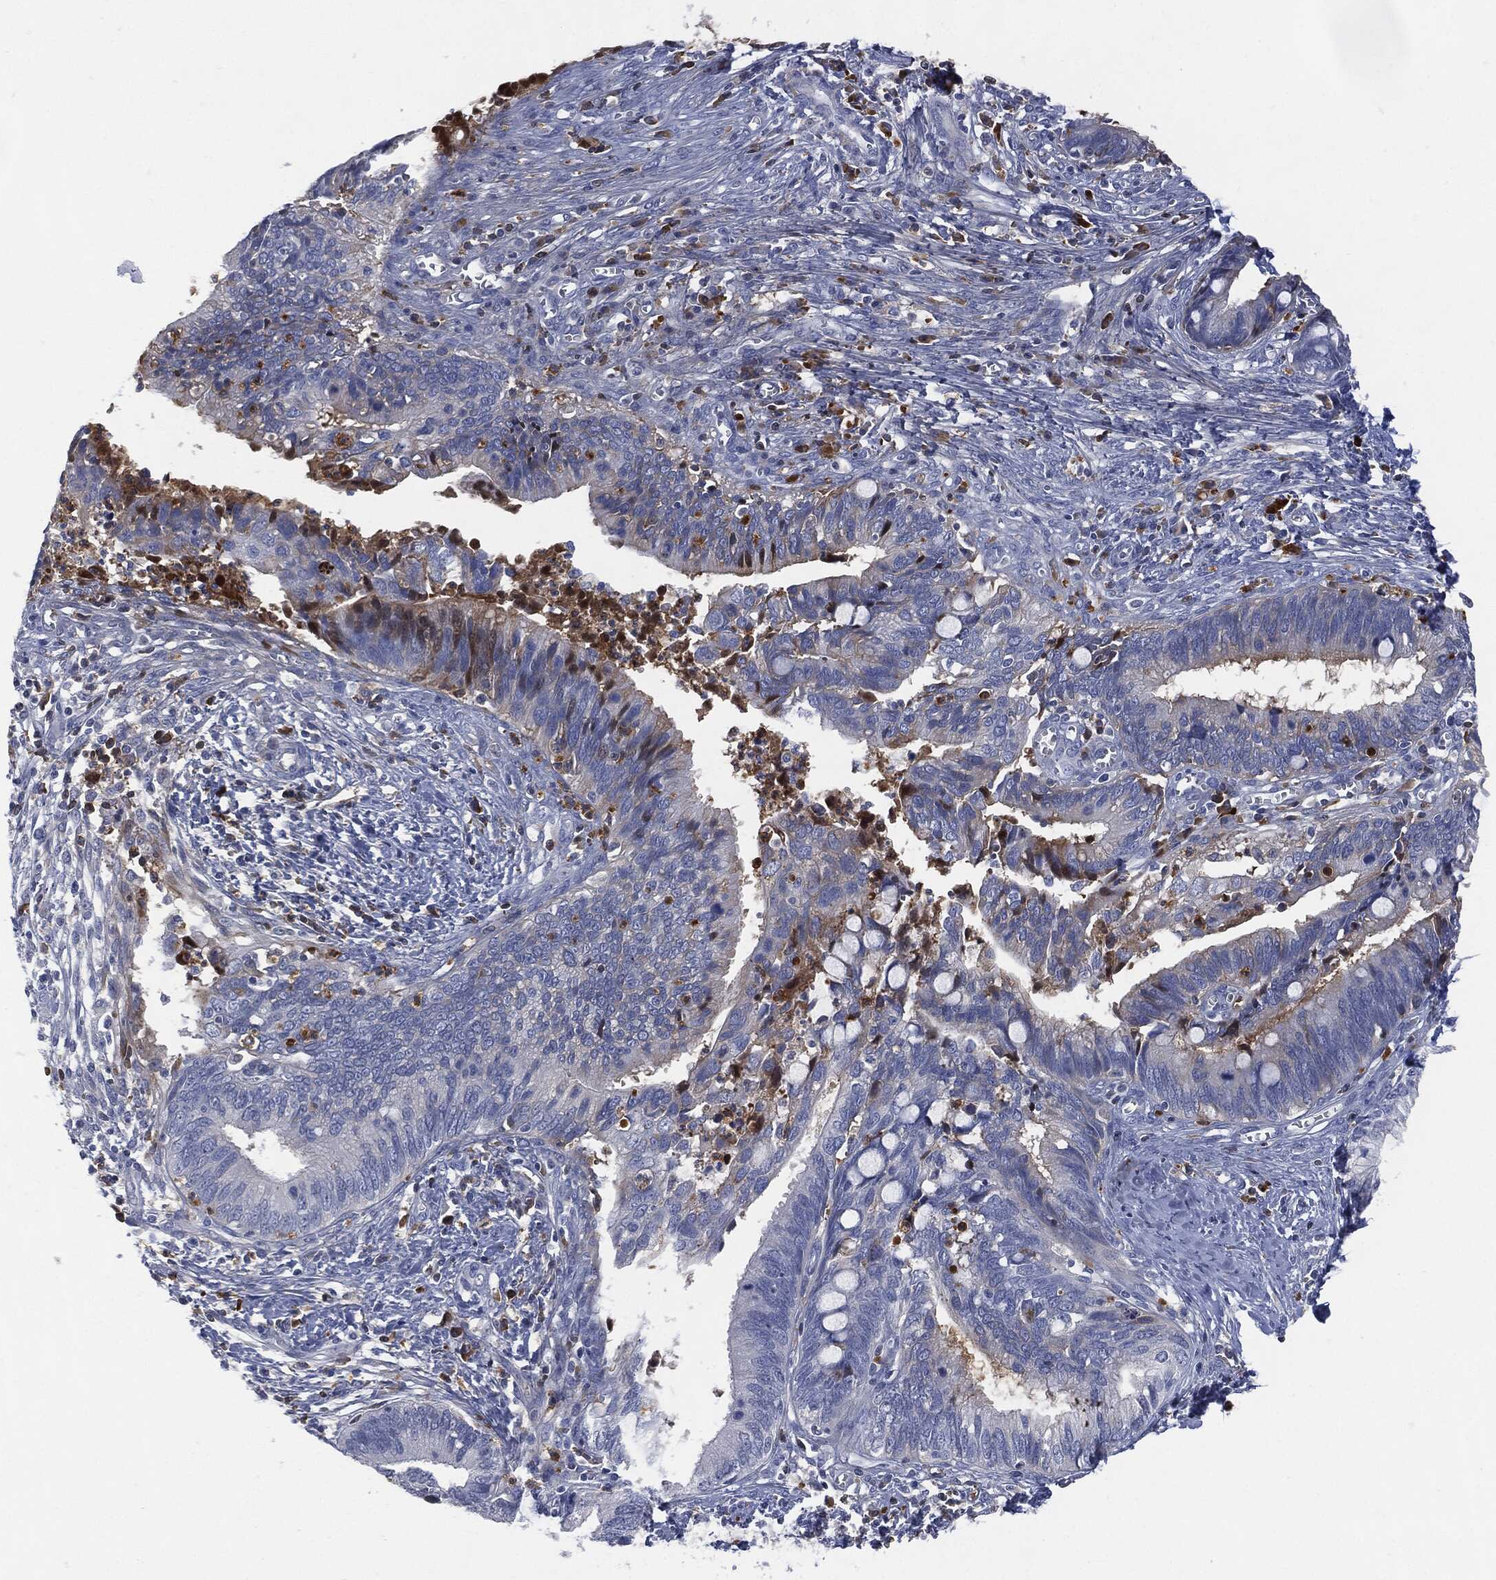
{"staining": {"intensity": "moderate", "quantity": "<25%", "location": "cytoplasmic/membranous"}, "tissue": "cervical cancer", "cell_type": "Tumor cells", "image_type": "cancer", "snomed": [{"axis": "morphology", "description": "Adenocarcinoma, NOS"}, {"axis": "topography", "description": "Cervix"}], "caption": "There is low levels of moderate cytoplasmic/membranous staining in tumor cells of adenocarcinoma (cervical), as demonstrated by immunohistochemical staining (brown color).", "gene": "BTK", "patient": {"sex": "female", "age": 42}}